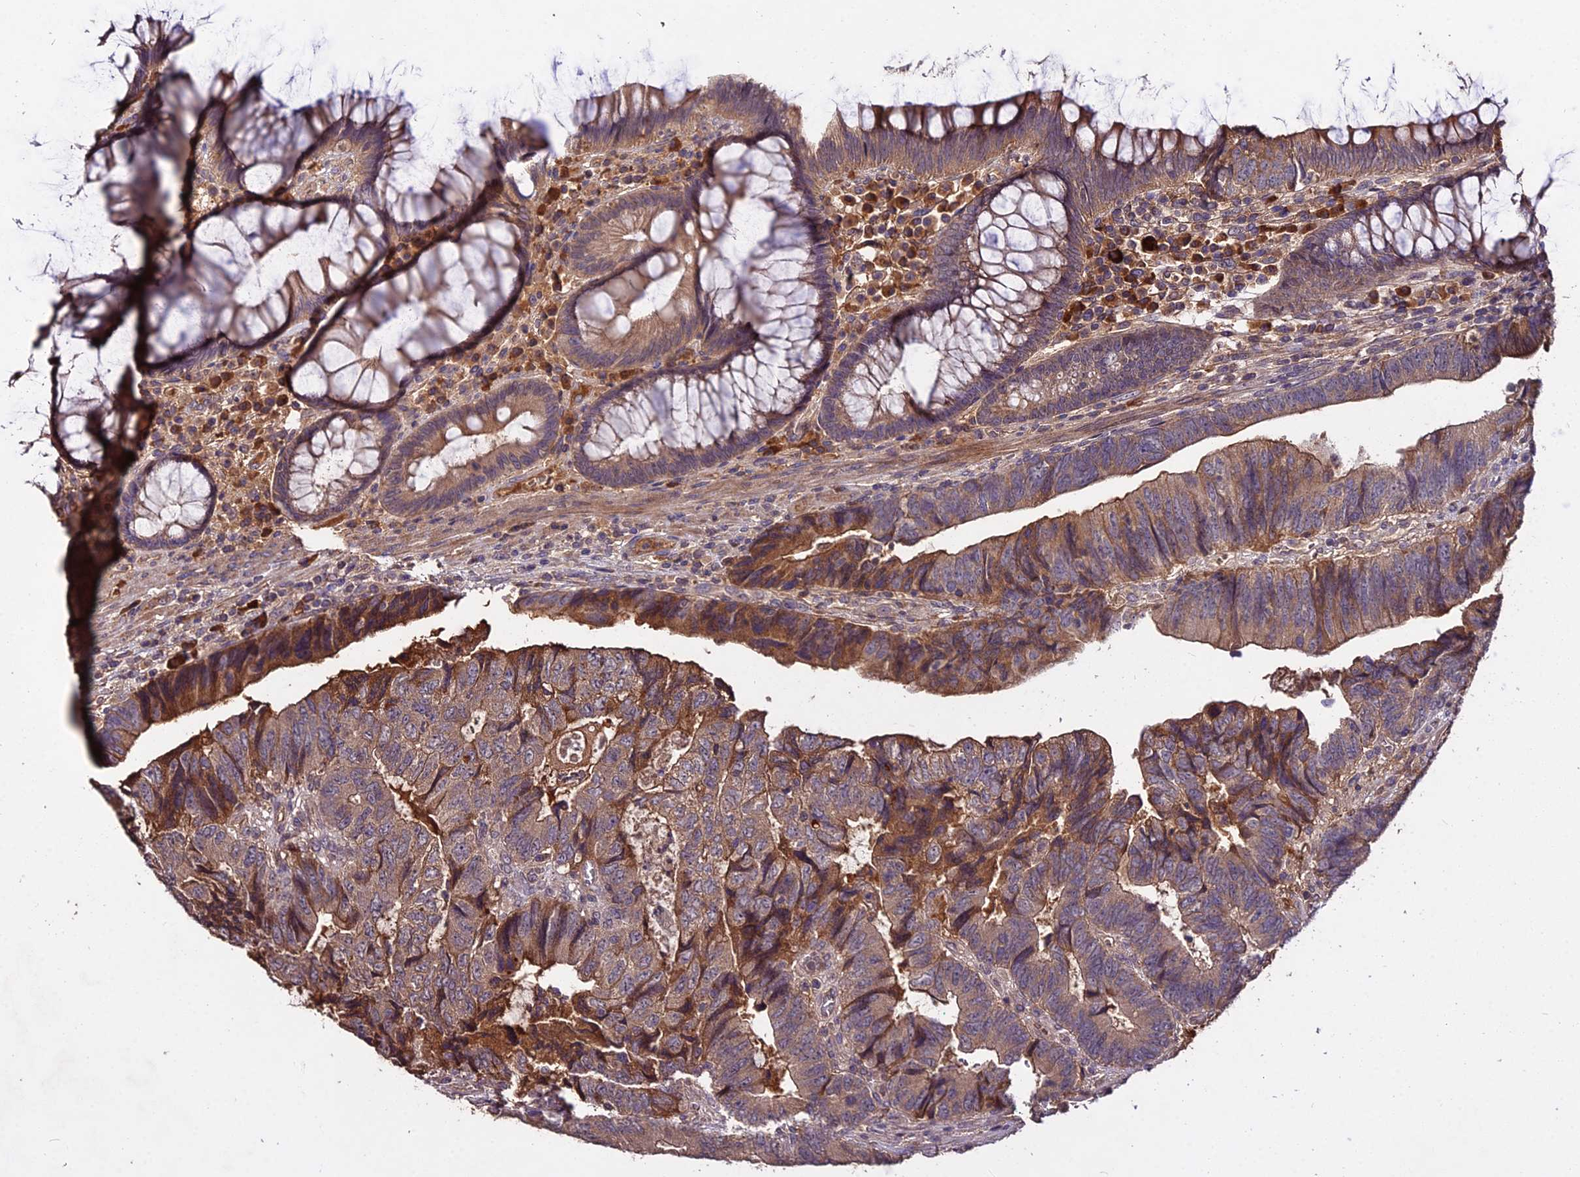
{"staining": {"intensity": "moderate", "quantity": ">75%", "location": "cytoplasmic/membranous"}, "tissue": "colorectal cancer", "cell_type": "Tumor cells", "image_type": "cancer", "snomed": [{"axis": "morphology", "description": "Adenocarcinoma, NOS"}, {"axis": "topography", "description": "Colon"}], "caption": "Tumor cells display moderate cytoplasmic/membranous positivity in approximately >75% of cells in adenocarcinoma (colorectal).", "gene": "KCTD16", "patient": {"sex": "female", "age": 67}}